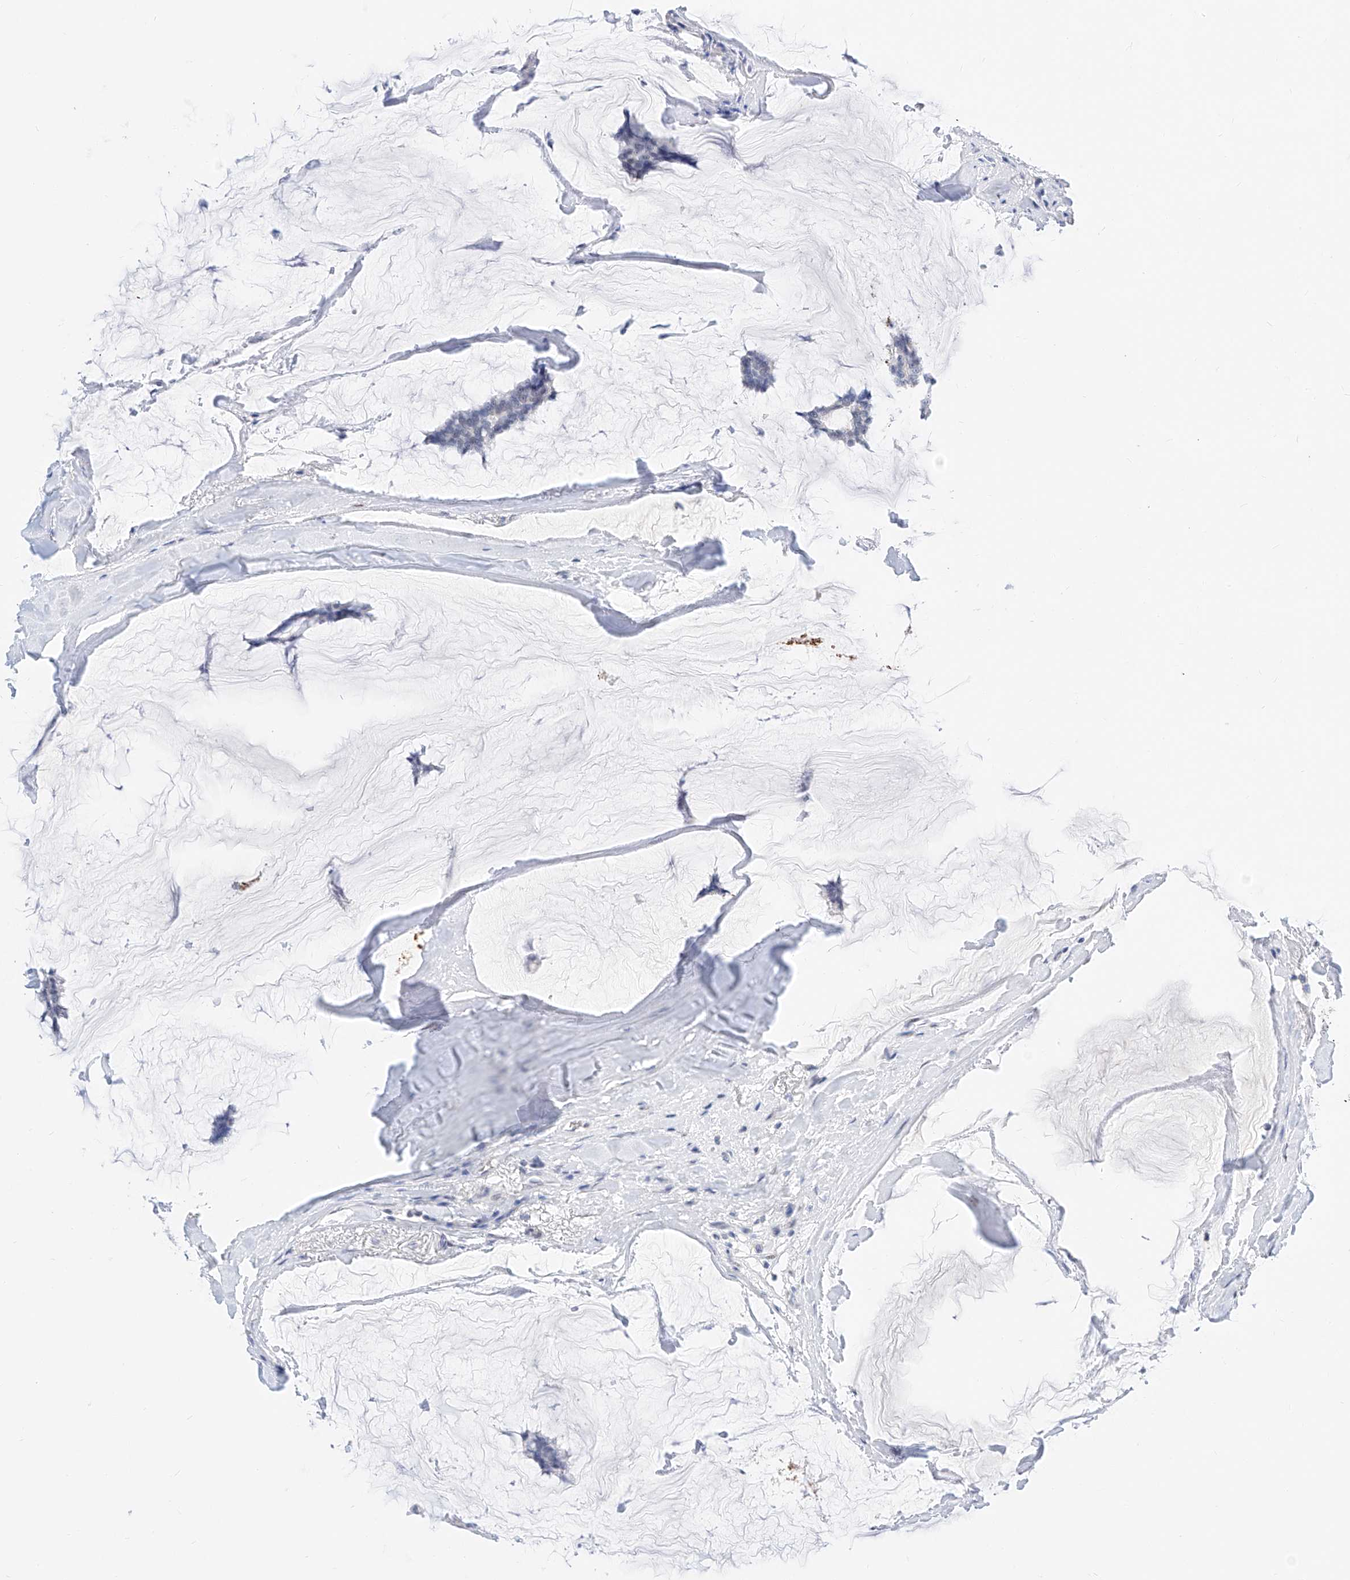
{"staining": {"intensity": "negative", "quantity": "none", "location": "none"}, "tissue": "breast cancer", "cell_type": "Tumor cells", "image_type": "cancer", "snomed": [{"axis": "morphology", "description": "Duct carcinoma"}, {"axis": "topography", "description": "Breast"}], "caption": "An immunohistochemistry micrograph of invasive ductal carcinoma (breast) is shown. There is no staining in tumor cells of invasive ductal carcinoma (breast). (DAB IHC visualized using brightfield microscopy, high magnification).", "gene": "KCNJ1", "patient": {"sex": "female", "age": 93}}